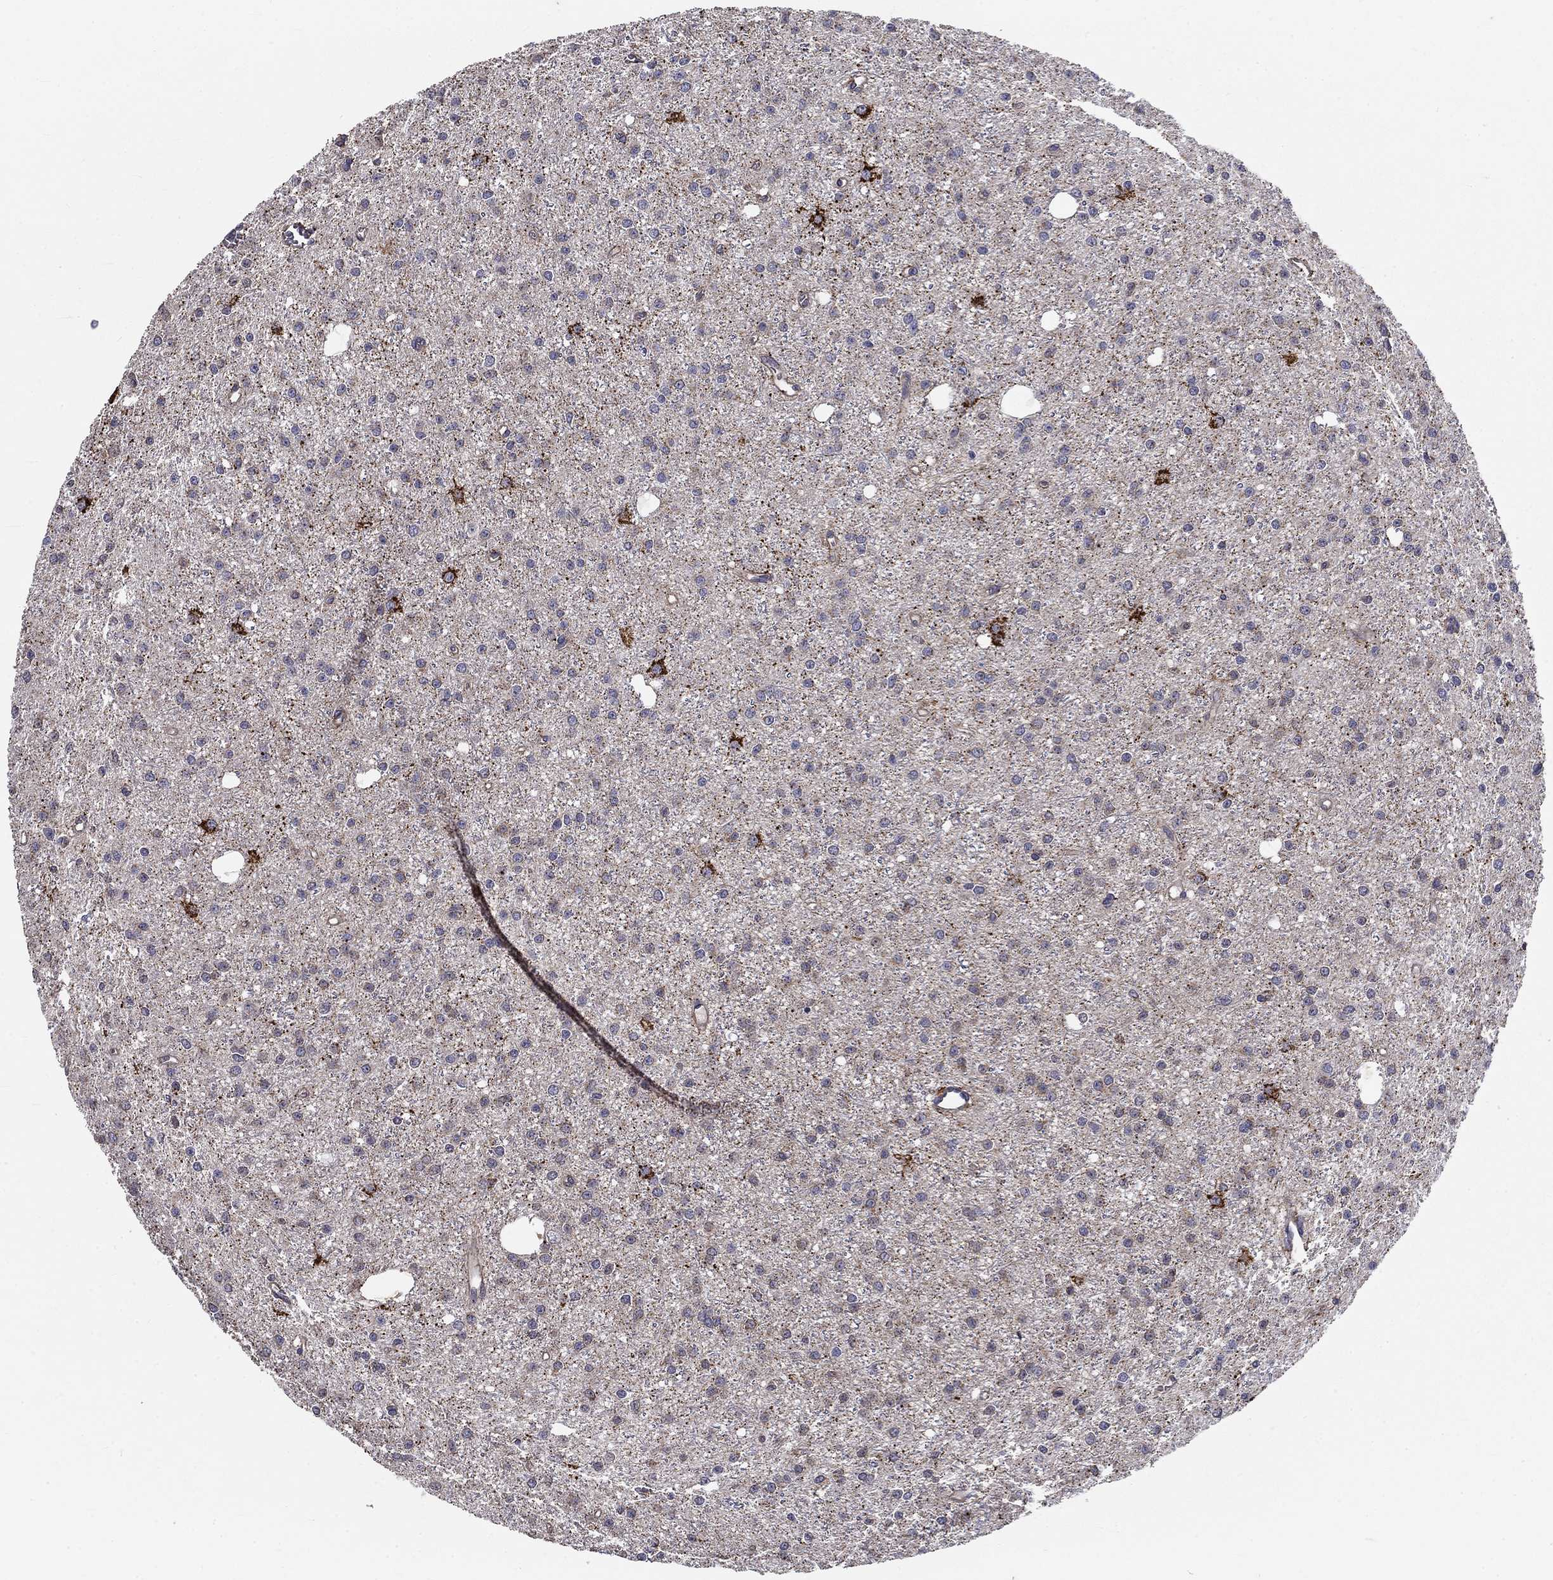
{"staining": {"intensity": "negative", "quantity": "none", "location": "none"}, "tissue": "glioma", "cell_type": "Tumor cells", "image_type": "cancer", "snomed": [{"axis": "morphology", "description": "Glioma, malignant, Low grade"}, {"axis": "topography", "description": "Brain"}], "caption": "Immunohistochemistry micrograph of neoplastic tissue: glioma stained with DAB (3,3'-diaminobenzidine) exhibits no significant protein positivity in tumor cells. (DAB immunohistochemistry (IHC), high magnification).", "gene": "ALDH4A1", "patient": {"sex": "male", "age": 27}}